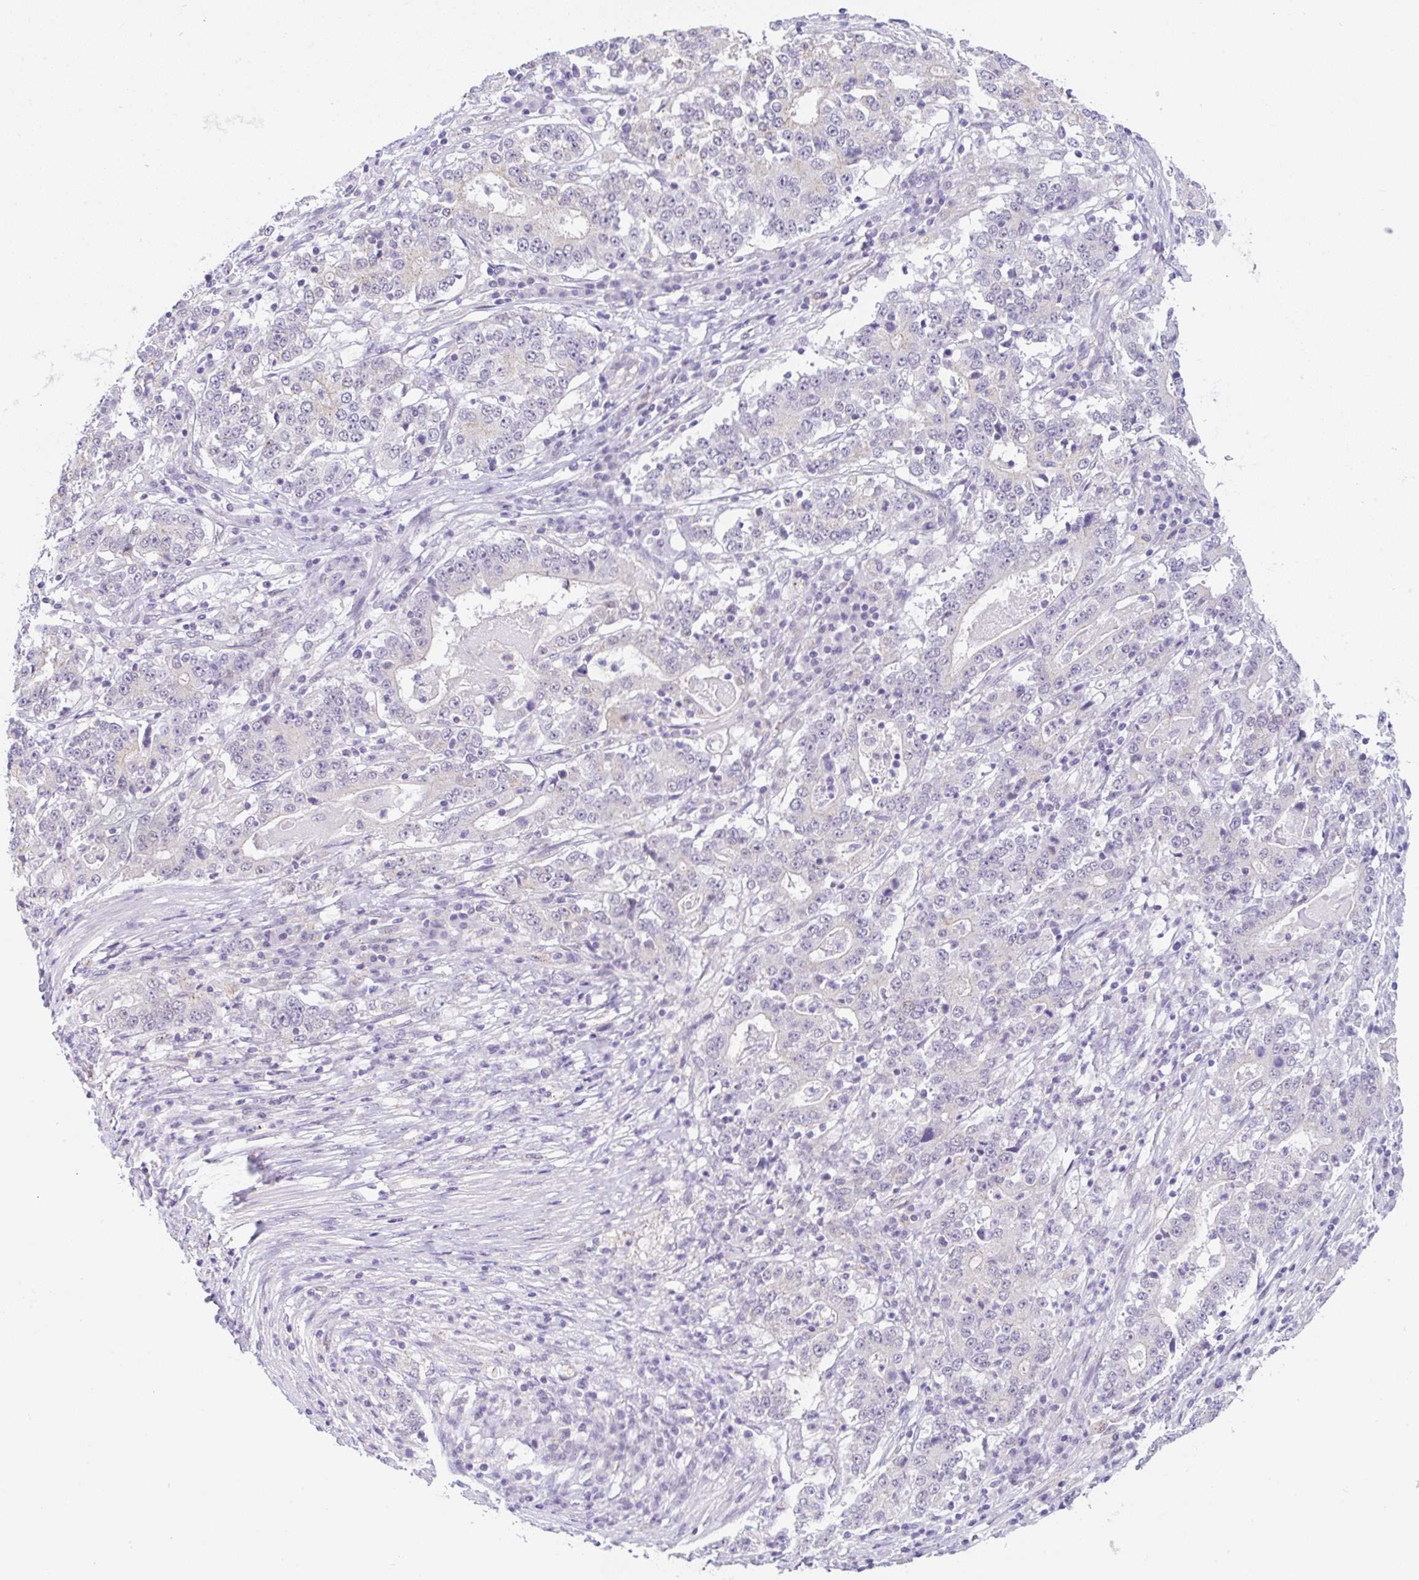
{"staining": {"intensity": "negative", "quantity": "none", "location": "none"}, "tissue": "stomach cancer", "cell_type": "Tumor cells", "image_type": "cancer", "snomed": [{"axis": "morphology", "description": "Adenocarcinoma, NOS"}, {"axis": "topography", "description": "Stomach"}], "caption": "Adenocarcinoma (stomach) was stained to show a protein in brown. There is no significant positivity in tumor cells. (Stains: DAB (3,3'-diaminobenzidine) immunohistochemistry with hematoxylin counter stain, Microscopy: brightfield microscopy at high magnification).", "gene": "CGNL1", "patient": {"sex": "male", "age": 59}}